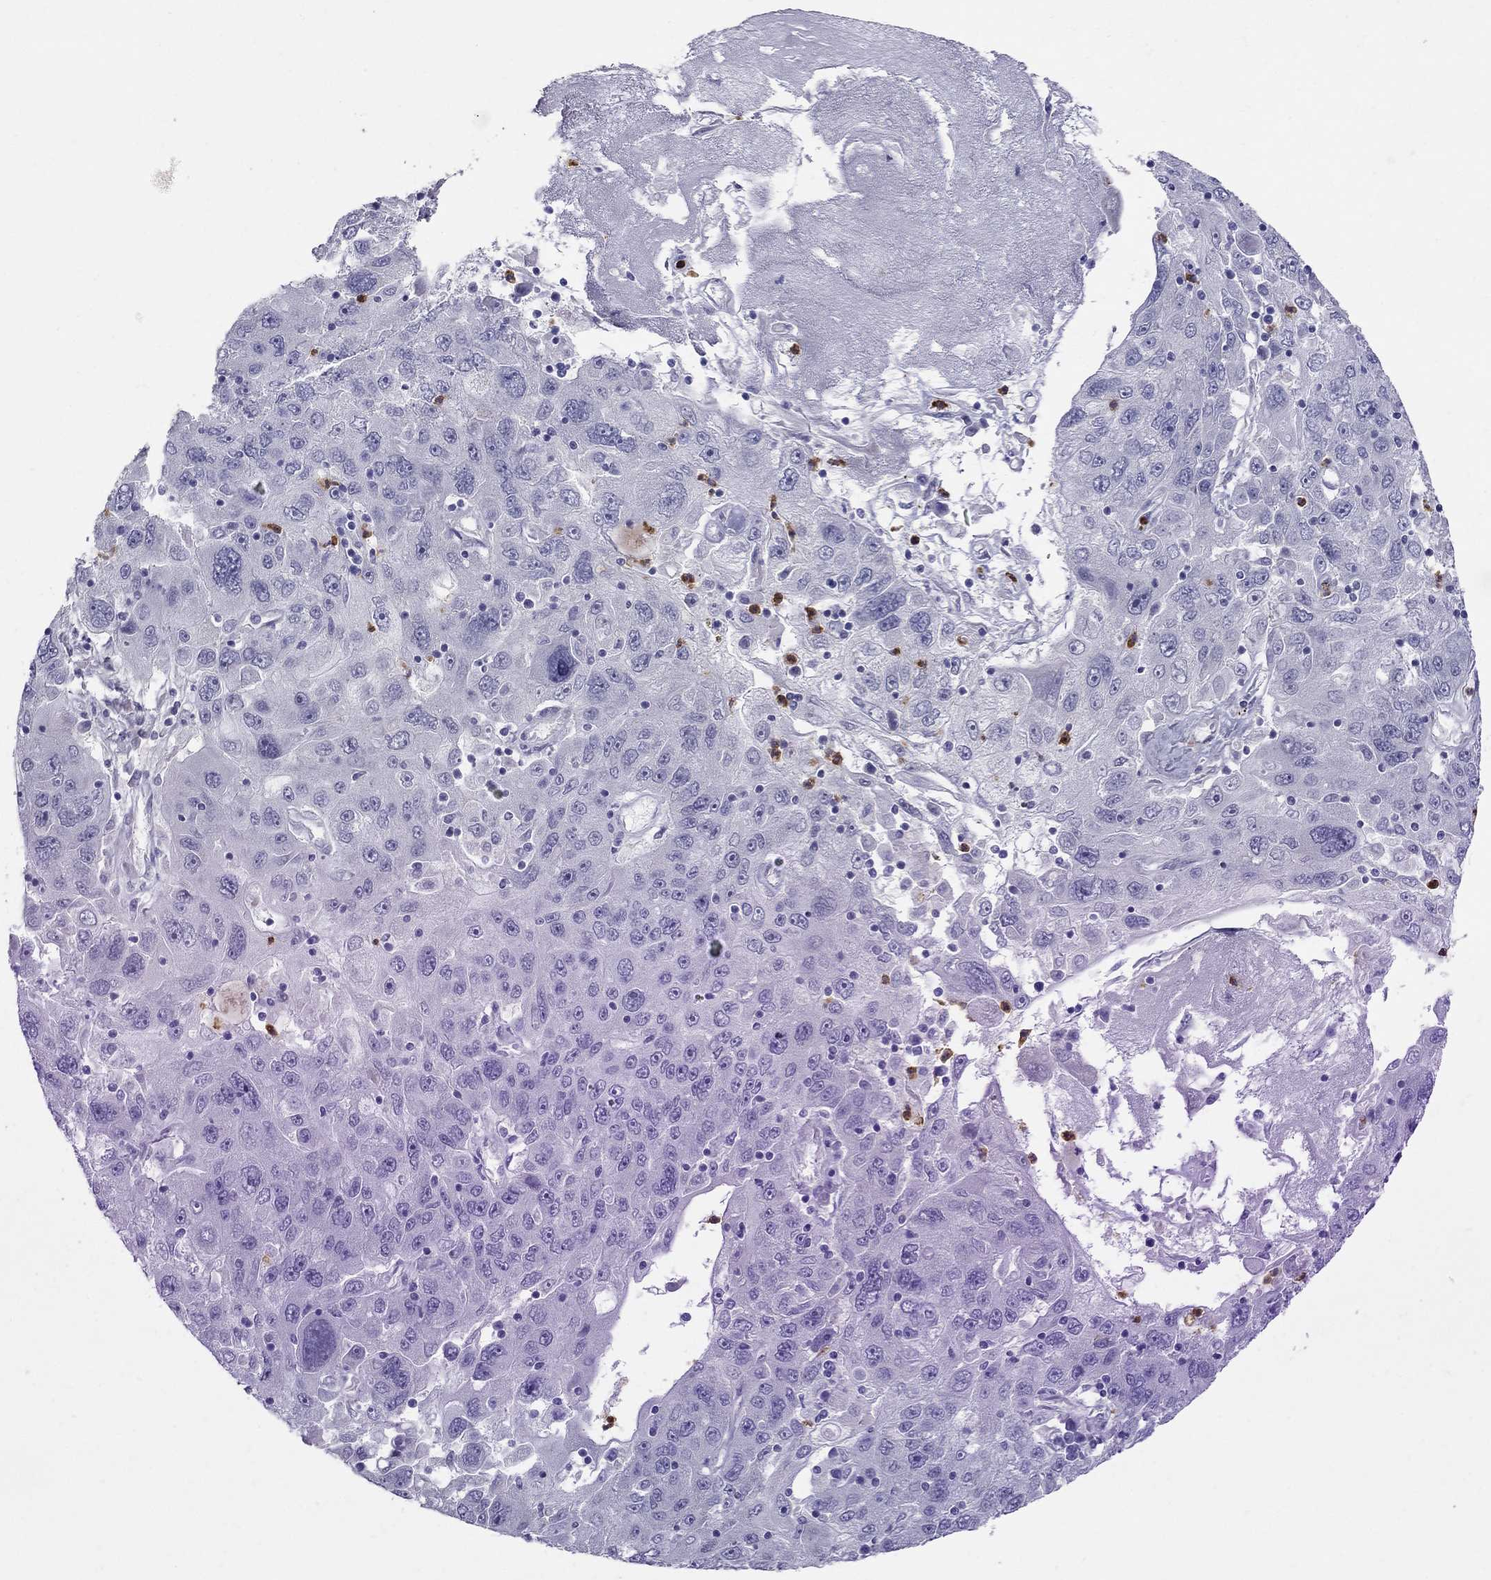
{"staining": {"intensity": "negative", "quantity": "none", "location": "none"}, "tissue": "stomach cancer", "cell_type": "Tumor cells", "image_type": "cancer", "snomed": [{"axis": "morphology", "description": "Adenocarcinoma, NOS"}, {"axis": "topography", "description": "Stomach"}], "caption": "This is an immunohistochemistry (IHC) photomicrograph of stomach adenocarcinoma. There is no staining in tumor cells.", "gene": "SPINT4", "patient": {"sex": "male", "age": 56}}